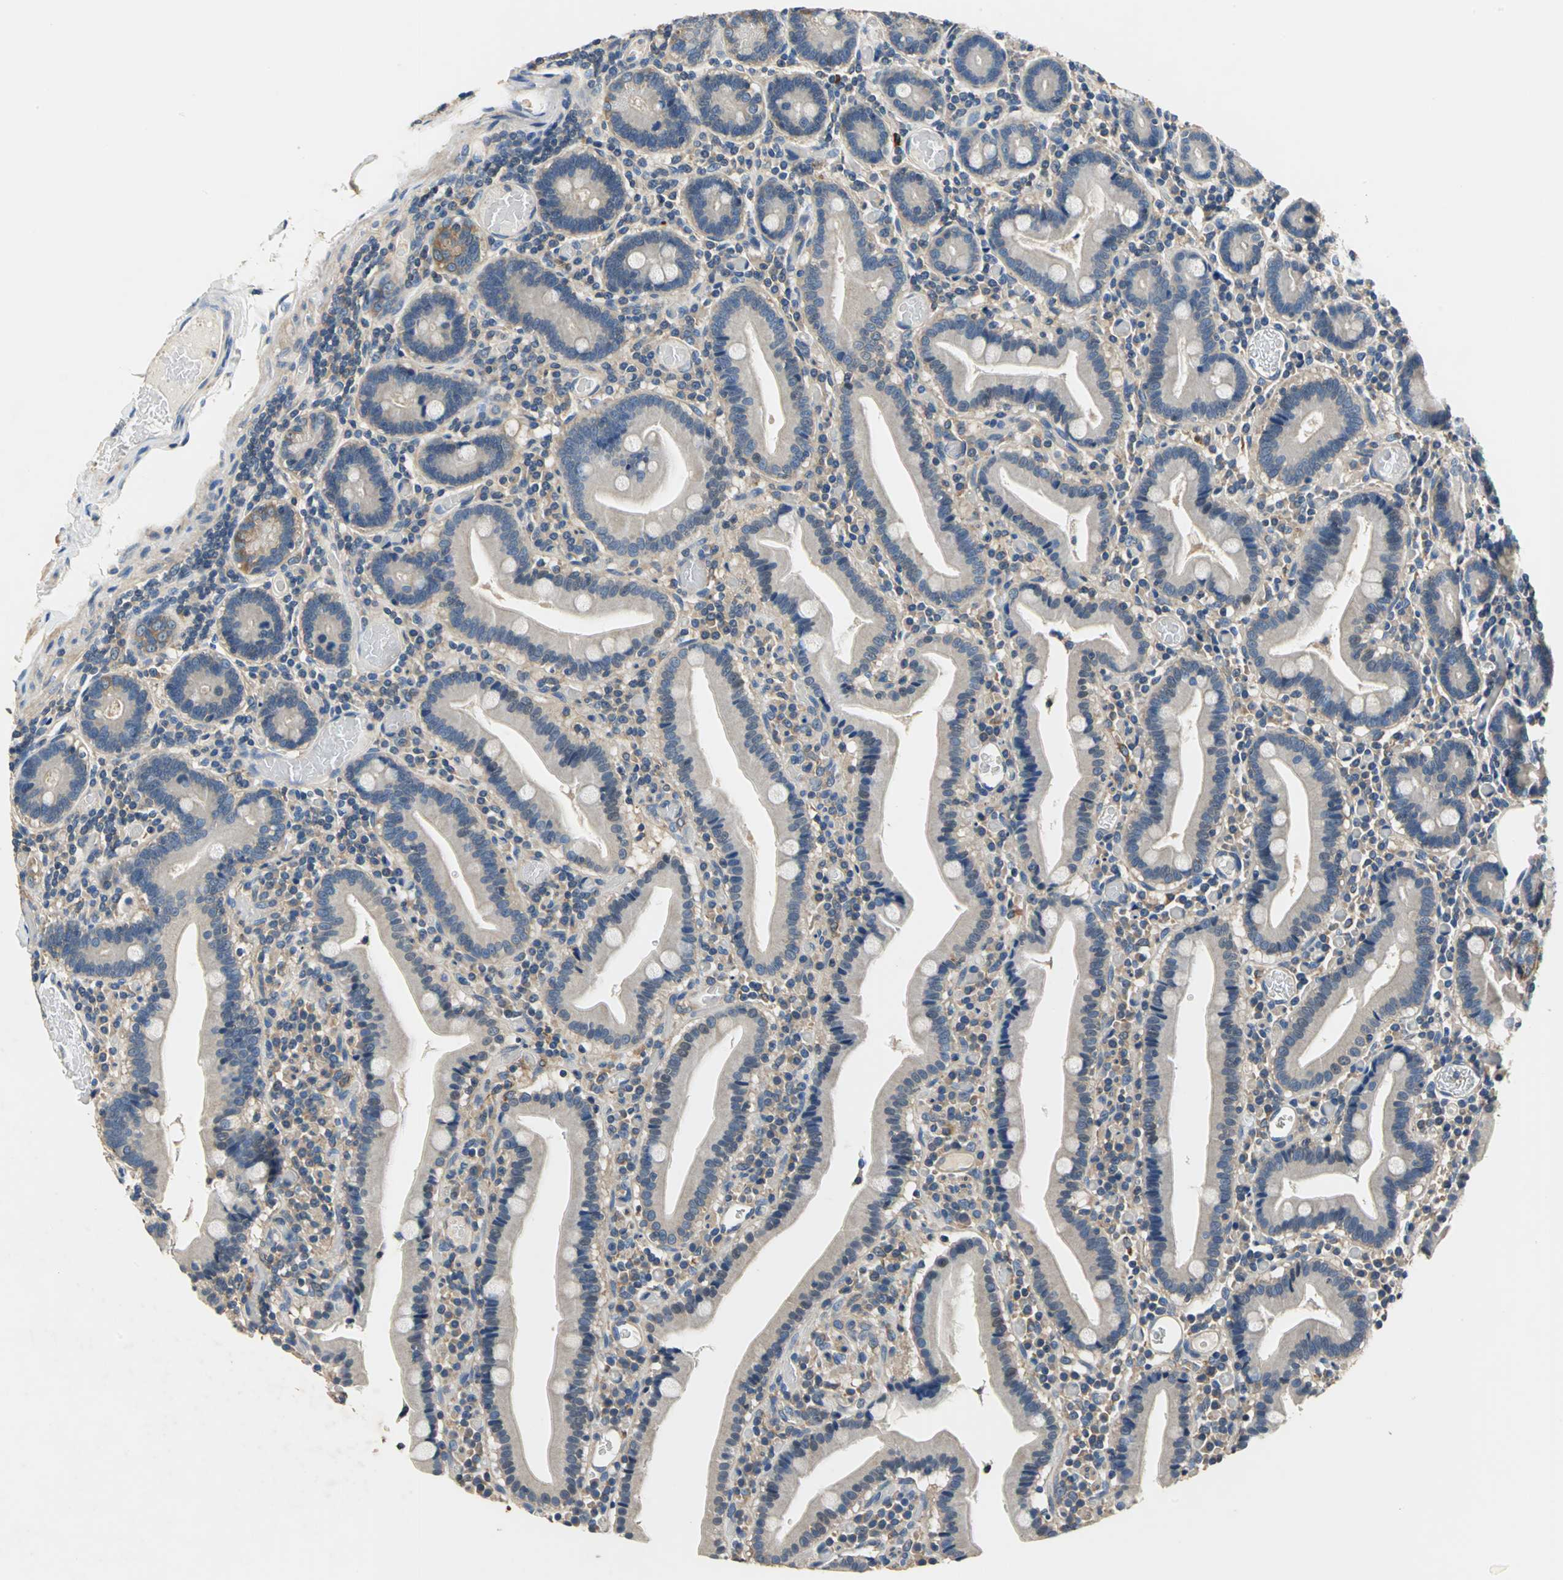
{"staining": {"intensity": "weak", "quantity": ">75%", "location": "cytoplasmic/membranous"}, "tissue": "duodenum", "cell_type": "Glandular cells", "image_type": "normal", "snomed": [{"axis": "morphology", "description": "Normal tissue, NOS"}, {"axis": "topography", "description": "Duodenum"}], "caption": "This histopathology image shows unremarkable duodenum stained with immunohistochemistry to label a protein in brown. The cytoplasmic/membranous of glandular cells show weak positivity for the protein. Nuclei are counter-stained blue.", "gene": "DDX3X", "patient": {"sex": "female", "age": 53}}